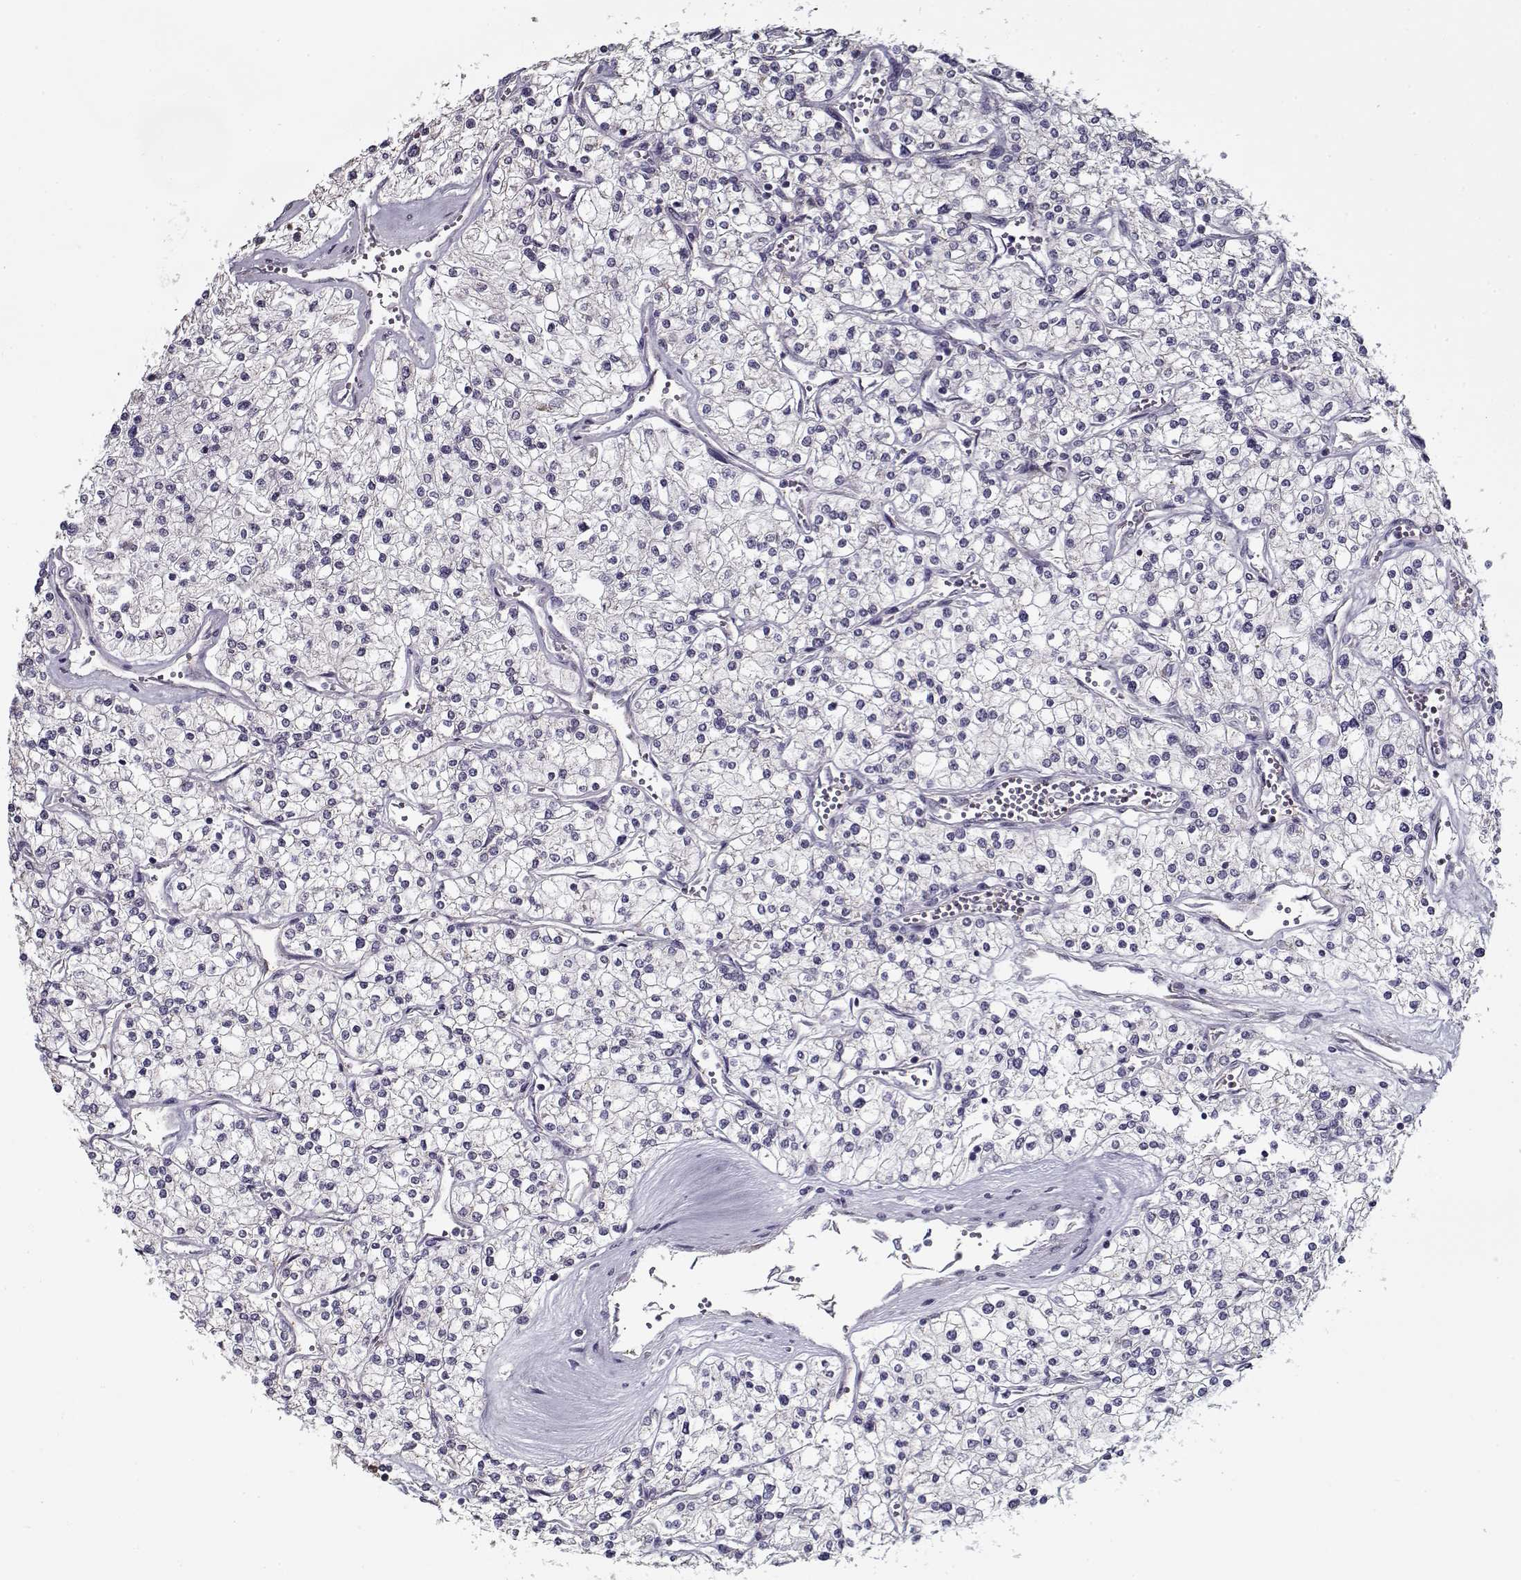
{"staining": {"intensity": "negative", "quantity": "none", "location": "none"}, "tissue": "renal cancer", "cell_type": "Tumor cells", "image_type": "cancer", "snomed": [{"axis": "morphology", "description": "Adenocarcinoma, NOS"}, {"axis": "topography", "description": "Kidney"}], "caption": "Immunohistochemistry photomicrograph of neoplastic tissue: human renal cancer stained with DAB shows no significant protein staining in tumor cells.", "gene": "SEC16B", "patient": {"sex": "male", "age": 80}}